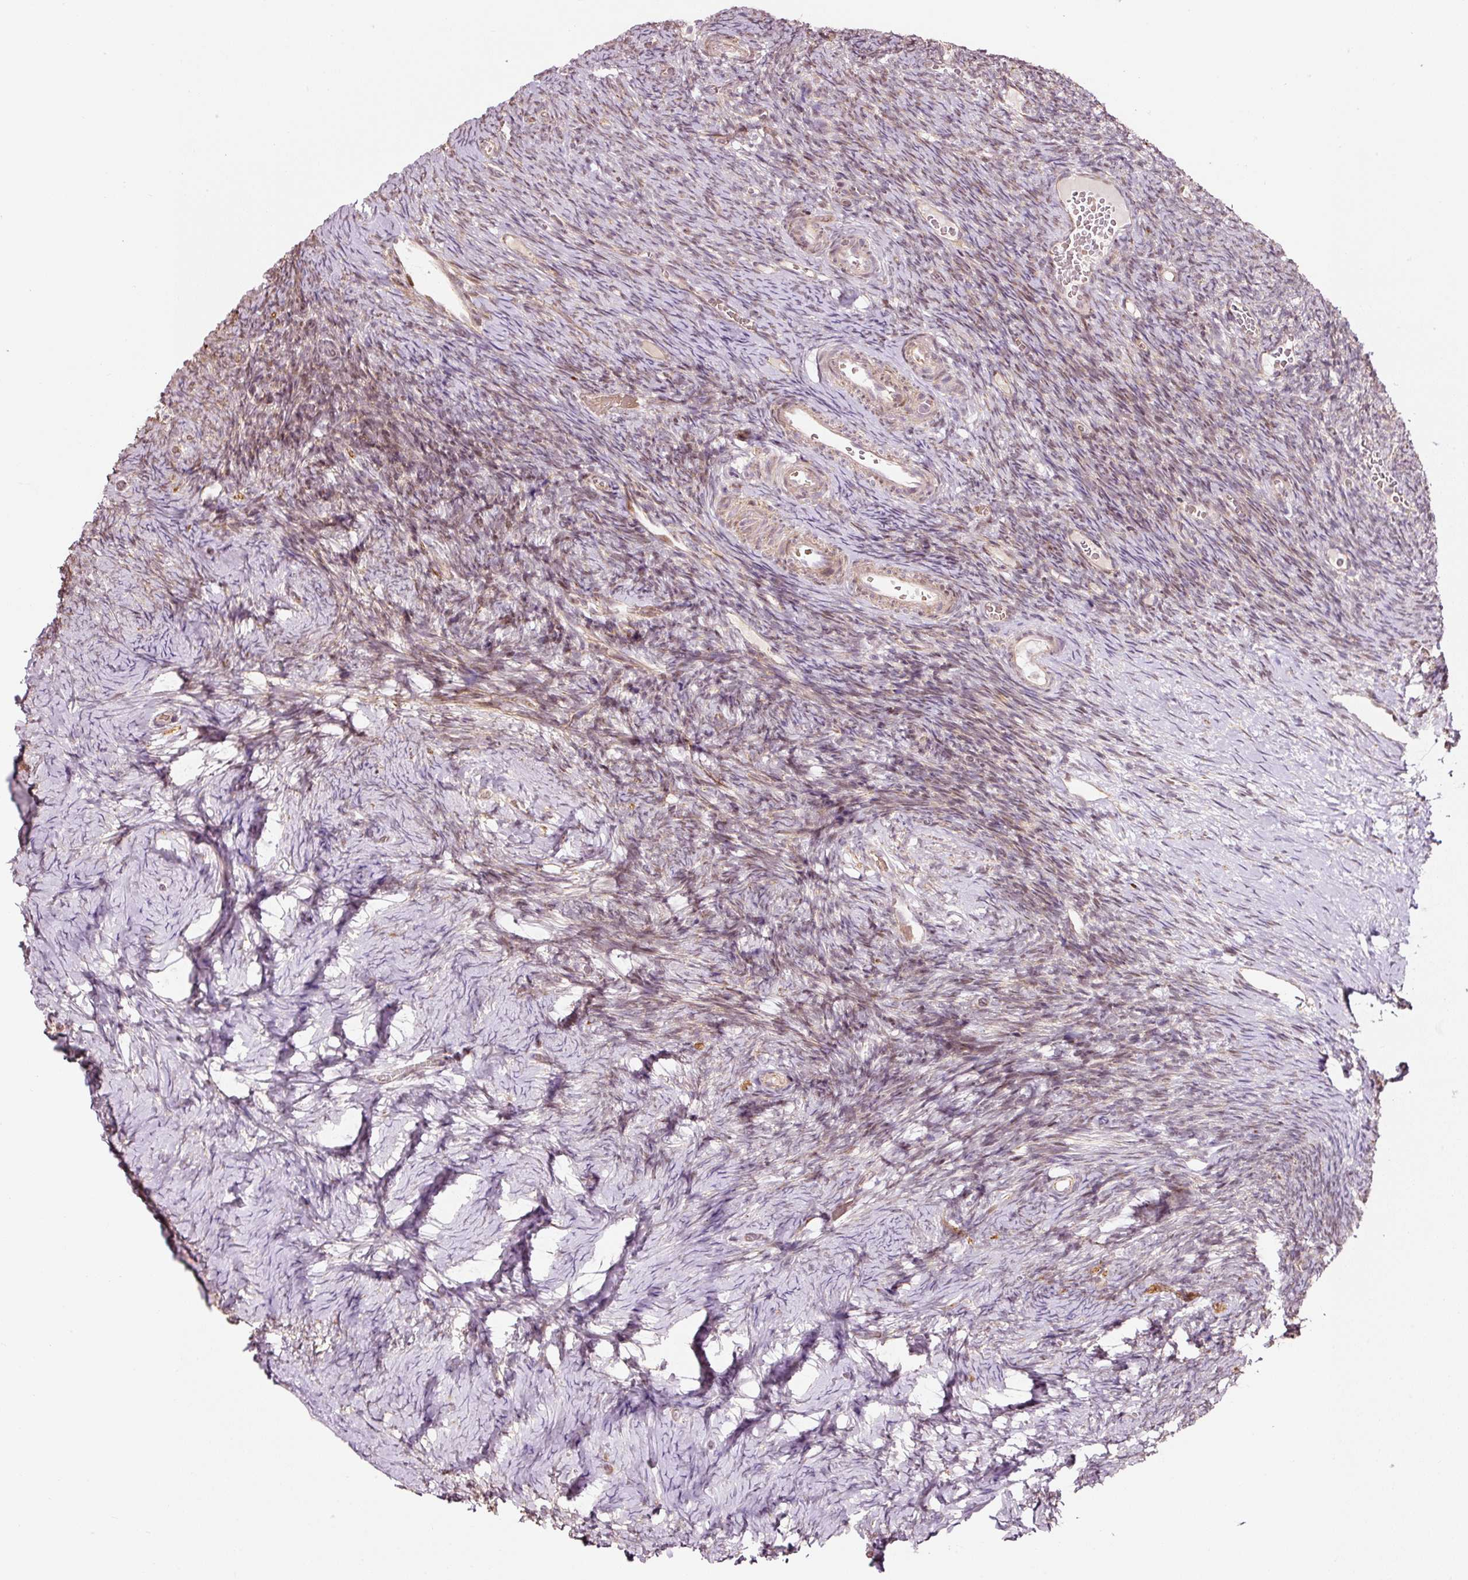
{"staining": {"intensity": "strong", "quantity": ">75%", "location": "cytoplasmic/membranous"}, "tissue": "ovary", "cell_type": "Follicle cells", "image_type": "normal", "snomed": [{"axis": "morphology", "description": "Normal tissue, NOS"}, {"axis": "topography", "description": "Ovary"}], "caption": "The image reveals staining of benign ovary, revealing strong cytoplasmic/membranous protein staining (brown color) within follicle cells. The staining was performed using DAB, with brown indicating positive protein expression. Nuclei are stained blue with hematoxylin.", "gene": "ETF1", "patient": {"sex": "female", "age": 39}}